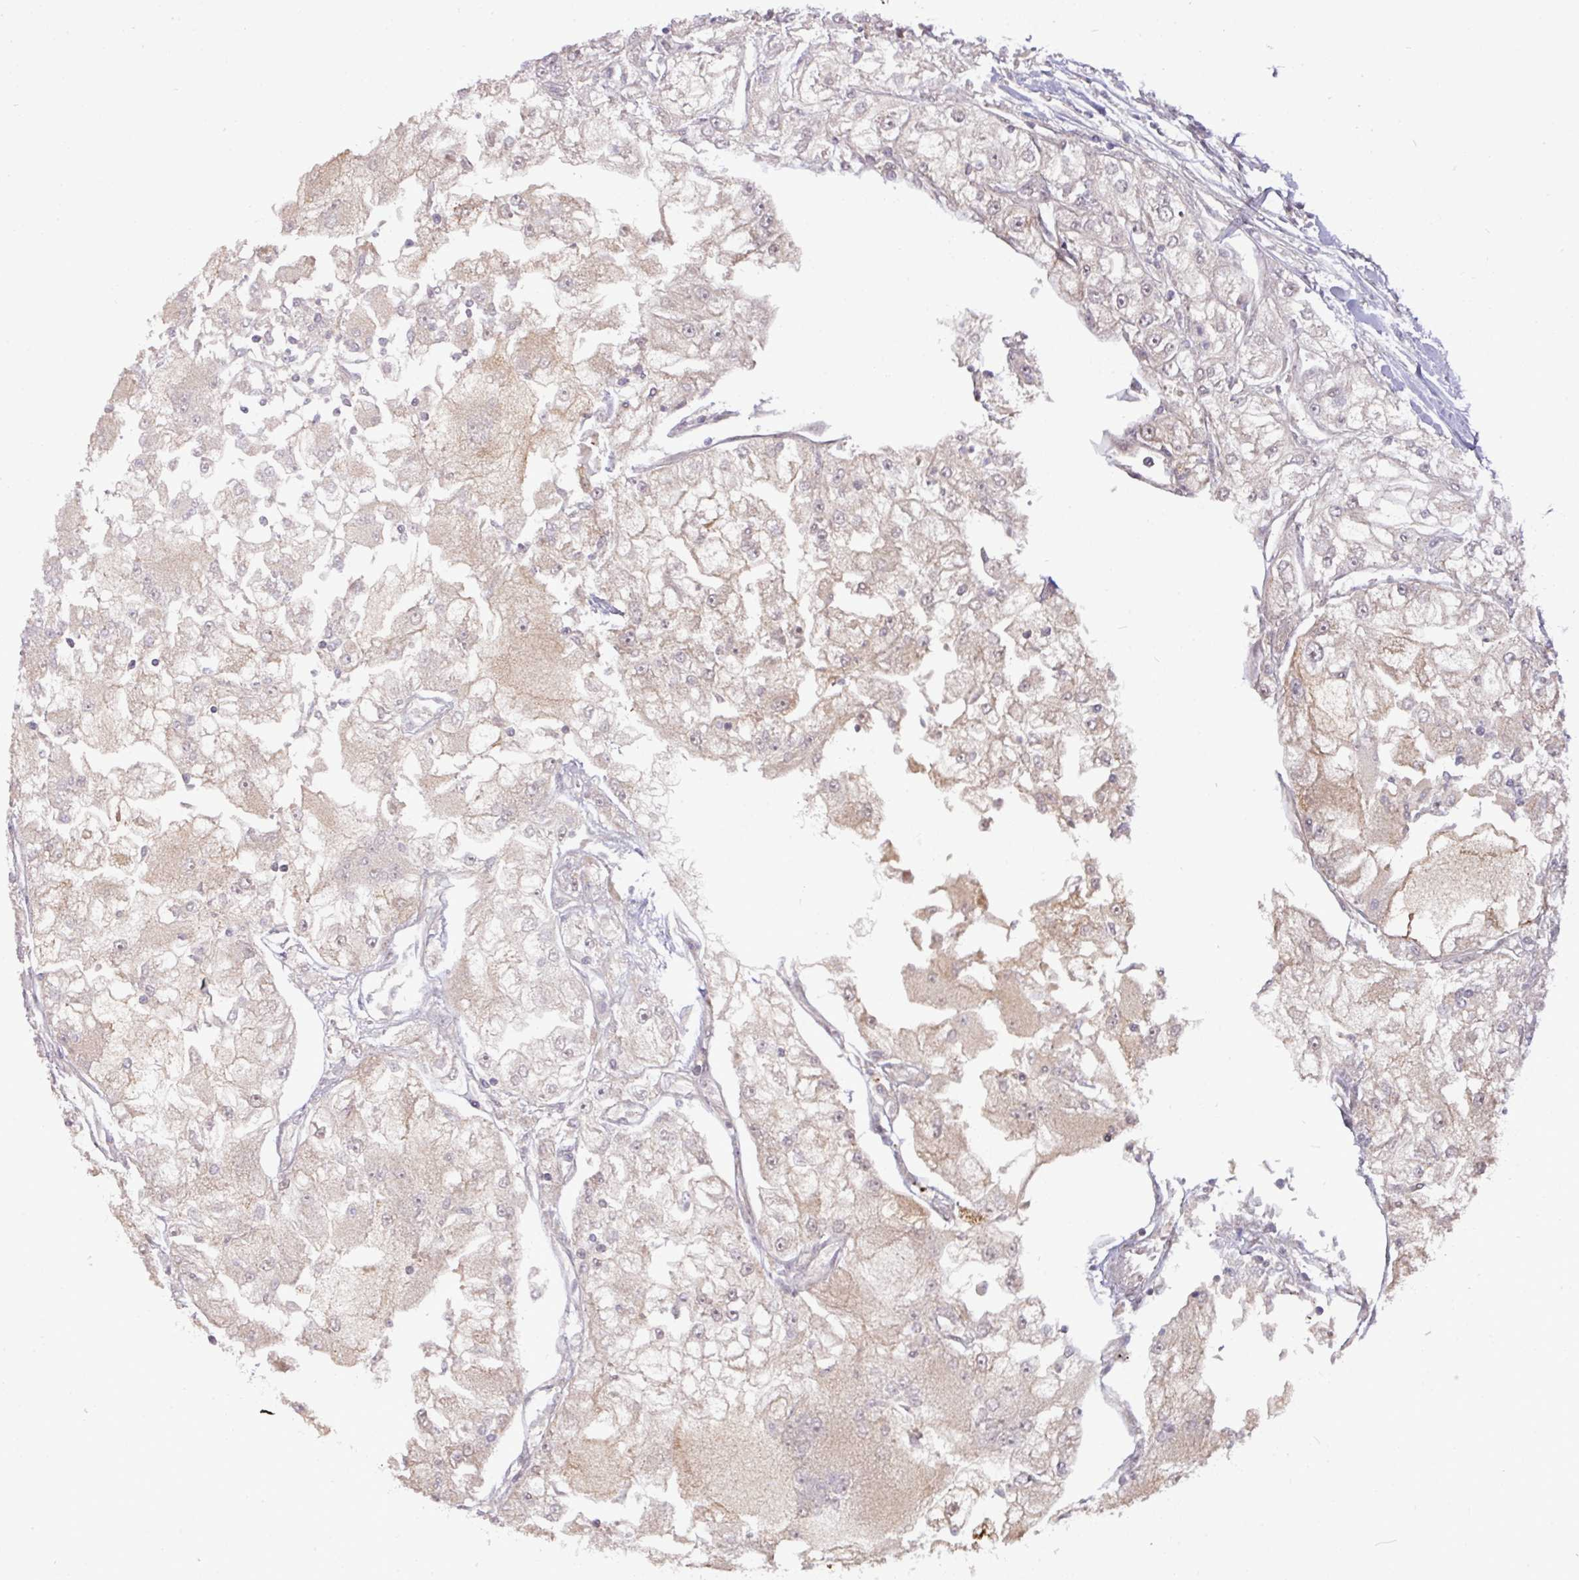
{"staining": {"intensity": "weak", "quantity": "<25%", "location": "cytoplasmic/membranous"}, "tissue": "renal cancer", "cell_type": "Tumor cells", "image_type": "cancer", "snomed": [{"axis": "morphology", "description": "Adenocarcinoma, NOS"}, {"axis": "topography", "description": "Kidney"}], "caption": "Immunohistochemistry (IHC) of renal cancer reveals no staining in tumor cells.", "gene": "CIC", "patient": {"sex": "female", "age": 72}}